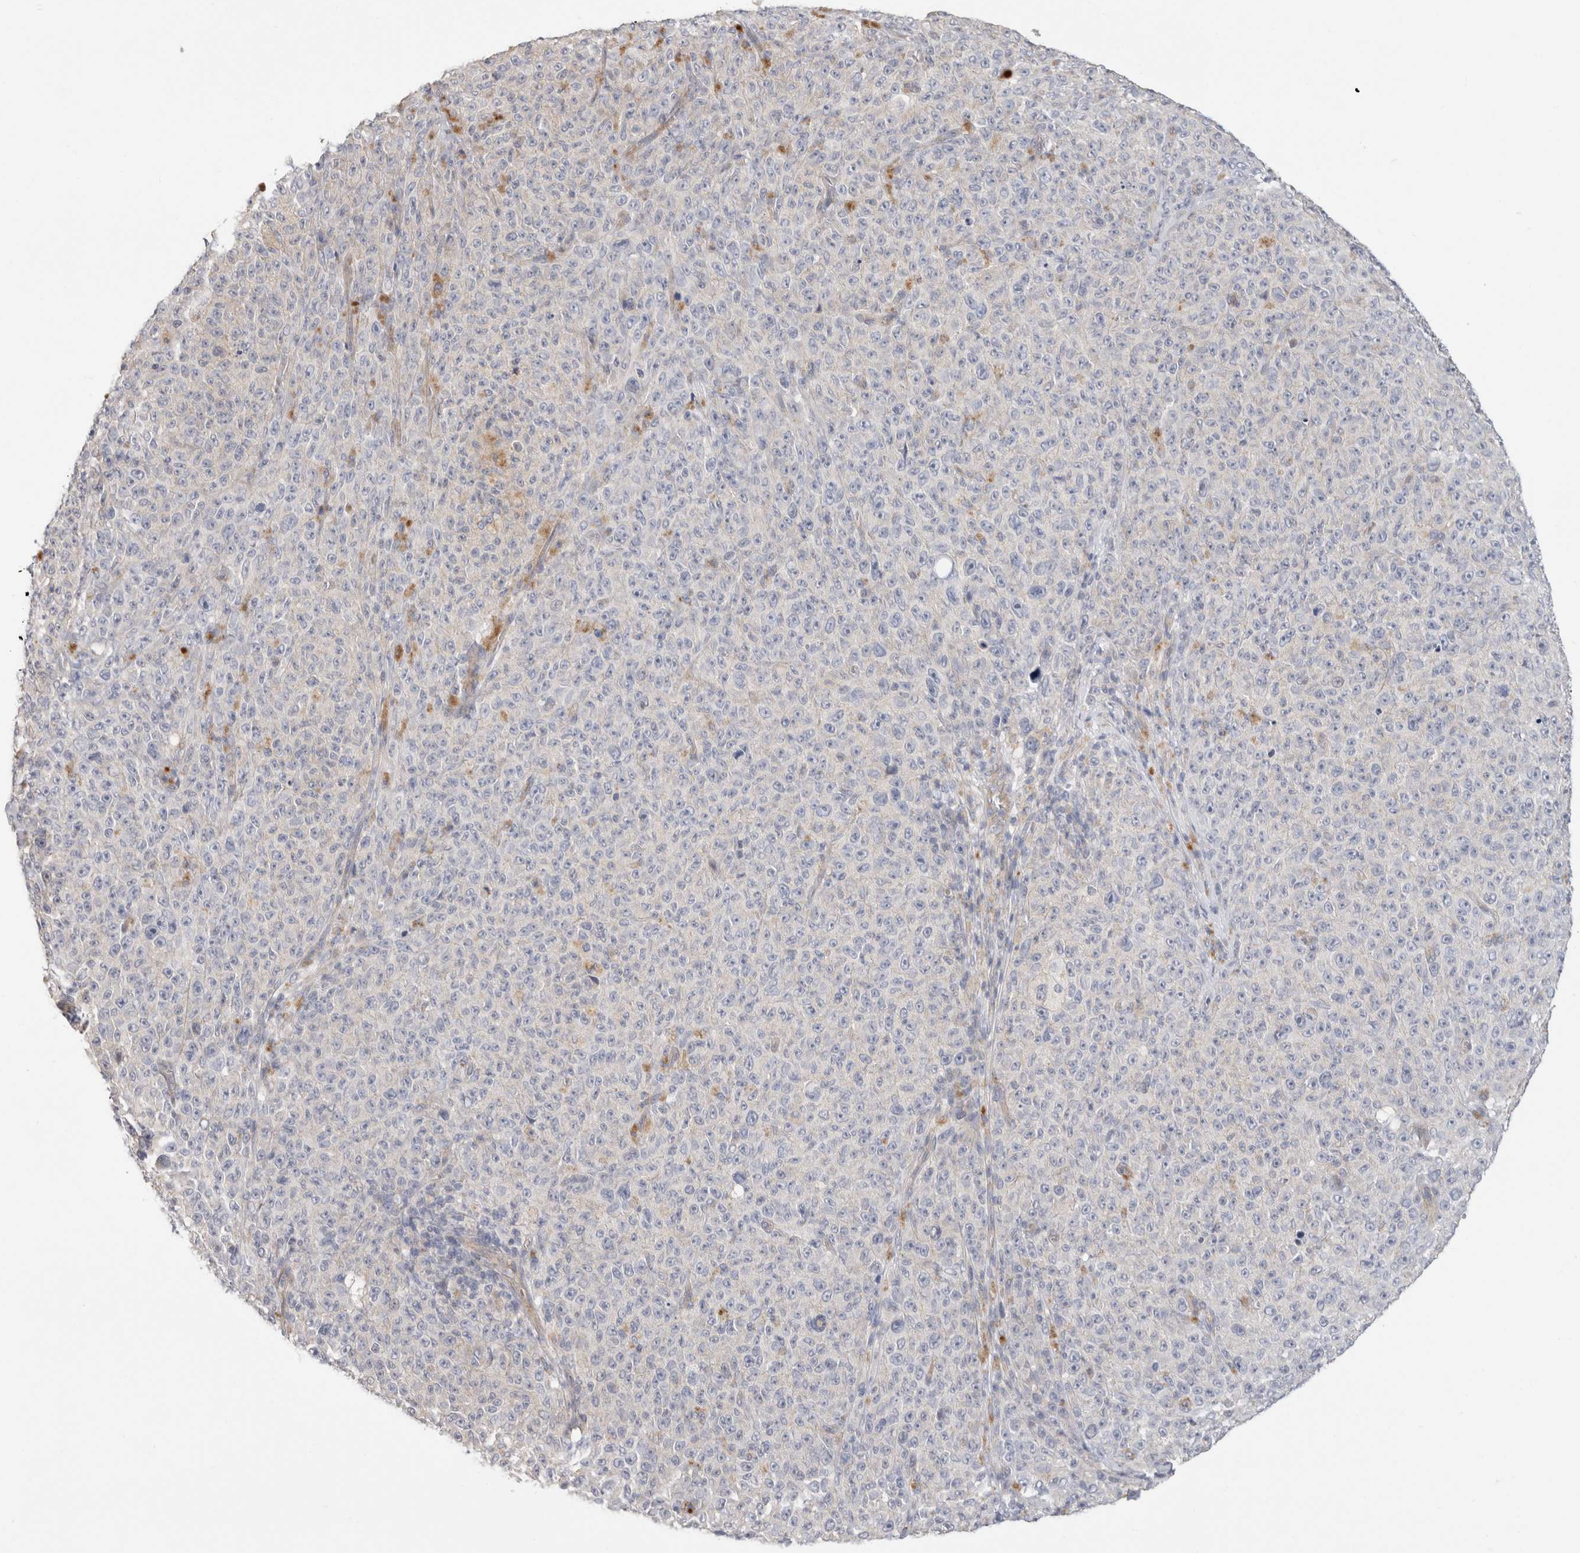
{"staining": {"intensity": "negative", "quantity": "none", "location": "none"}, "tissue": "melanoma", "cell_type": "Tumor cells", "image_type": "cancer", "snomed": [{"axis": "morphology", "description": "Malignant melanoma, NOS"}, {"axis": "topography", "description": "Skin"}], "caption": "Immunohistochemistry (IHC) of human malignant melanoma demonstrates no positivity in tumor cells. (Stains: DAB immunohistochemistry (IHC) with hematoxylin counter stain, Microscopy: brightfield microscopy at high magnification).", "gene": "AFP", "patient": {"sex": "female", "age": 82}}